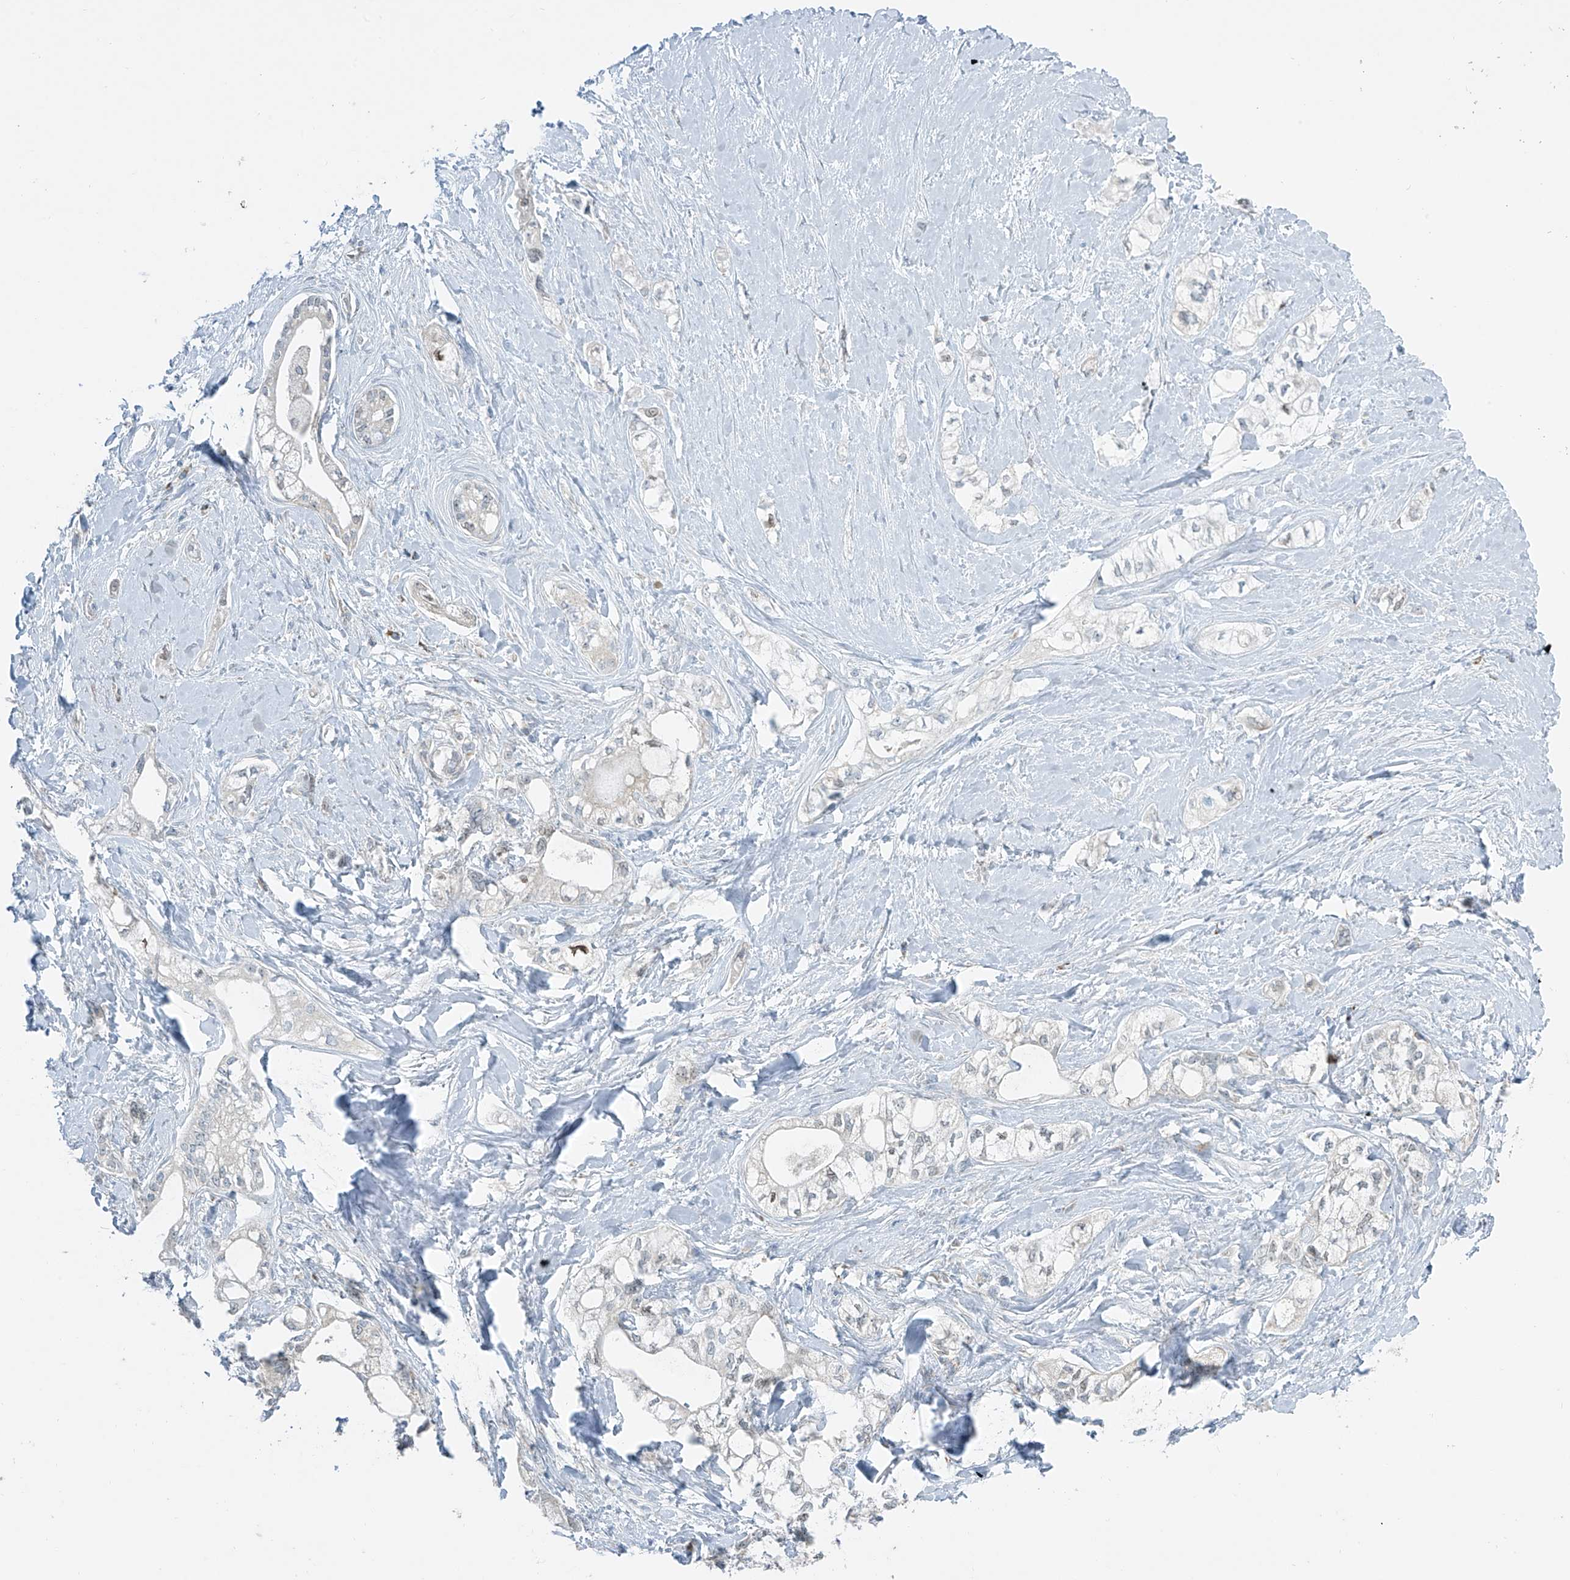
{"staining": {"intensity": "negative", "quantity": "none", "location": "none"}, "tissue": "pancreatic cancer", "cell_type": "Tumor cells", "image_type": "cancer", "snomed": [{"axis": "morphology", "description": "Adenocarcinoma, NOS"}, {"axis": "topography", "description": "Pancreas"}], "caption": "Image shows no significant protein positivity in tumor cells of adenocarcinoma (pancreatic).", "gene": "SMDT1", "patient": {"sex": "male", "age": 70}}